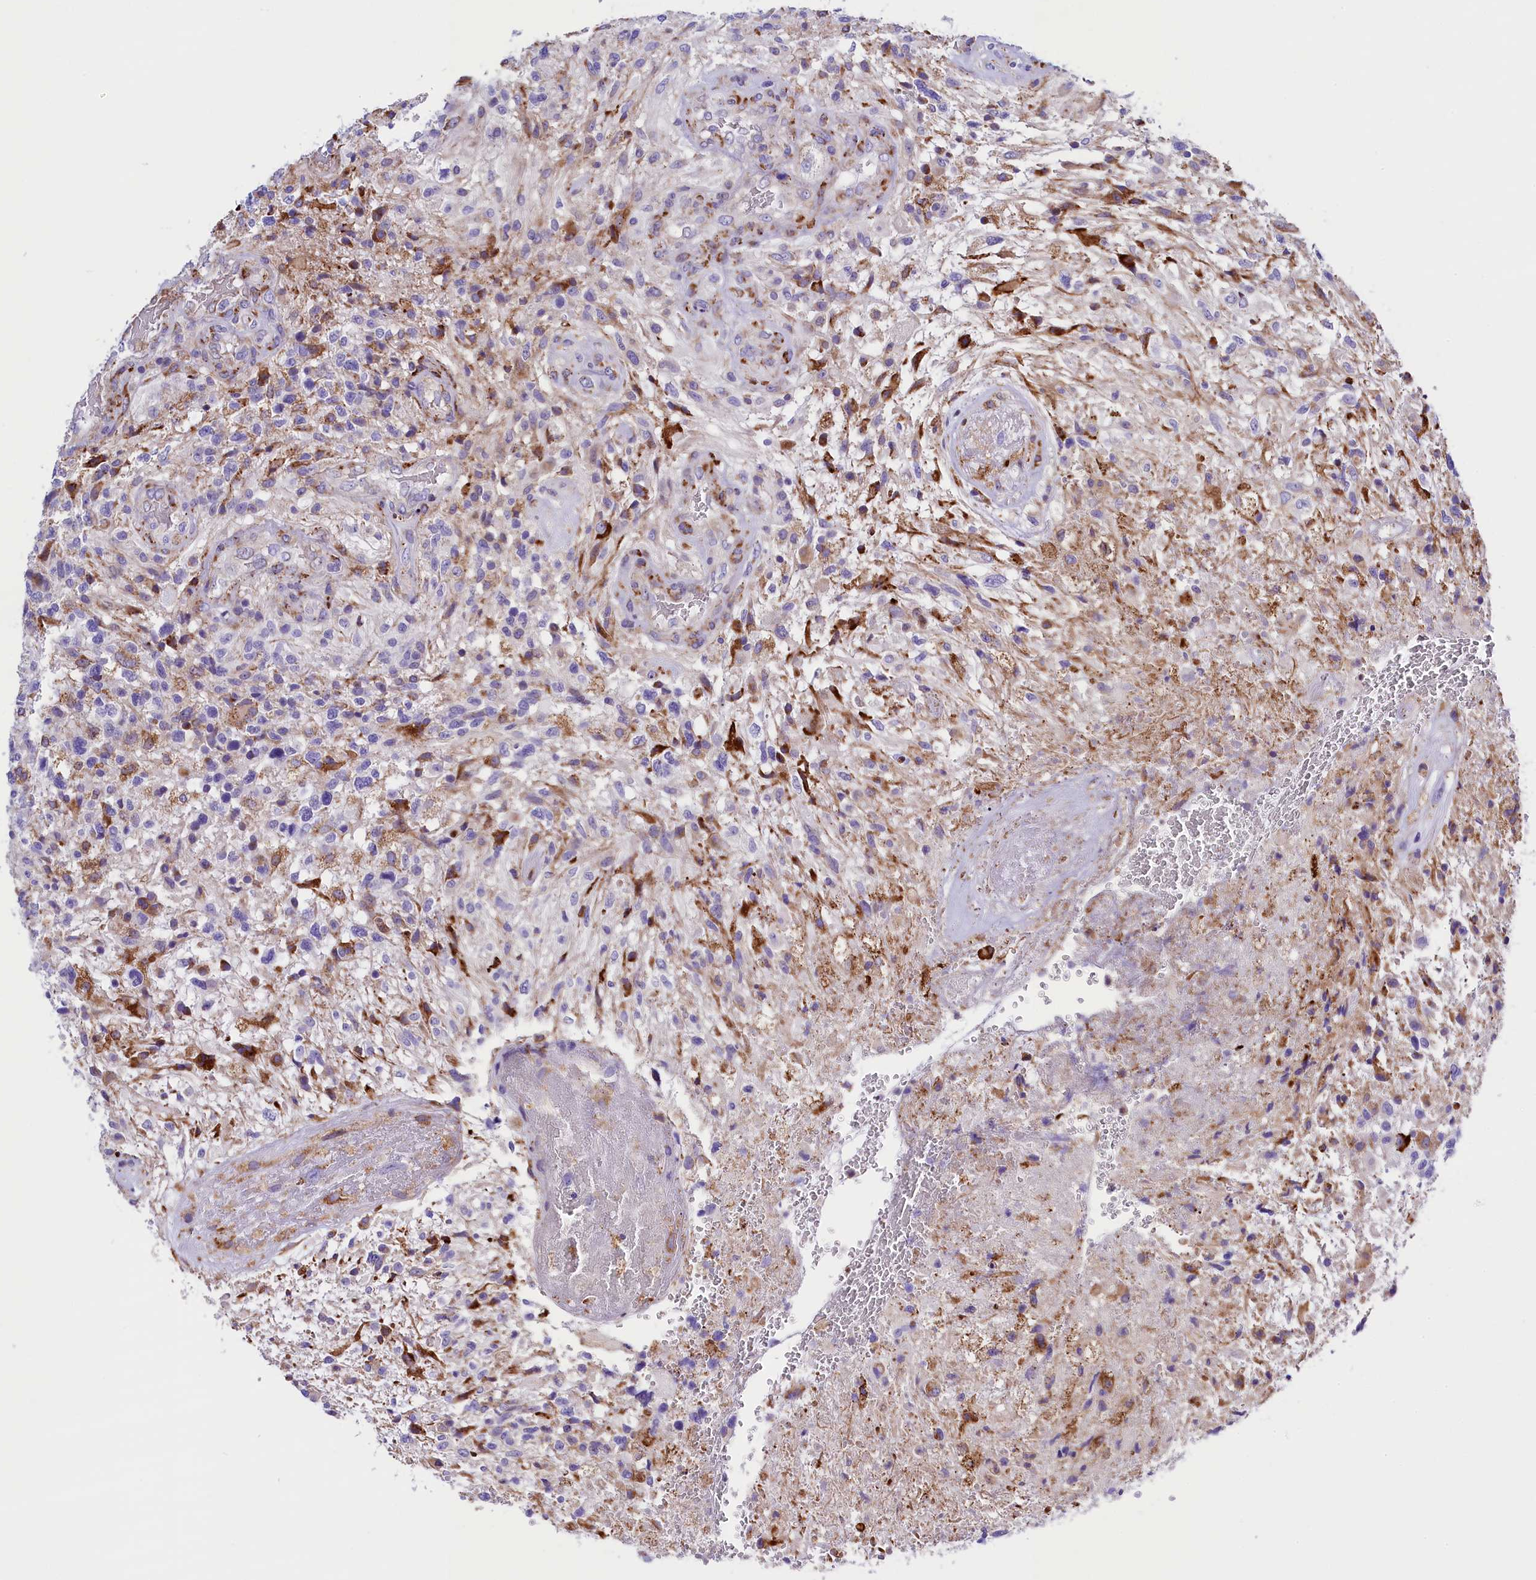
{"staining": {"intensity": "negative", "quantity": "none", "location": "none"}, "tissue": "glioma", "cell_type": "Tumor cells", "image_type": "cancer", "snomed": [{"axis": "morphology", "description": "Glioma, malignant, High grade"}, {"axis": "topography", "description": "Brain"}], "caption": "Glioma was stained to show a protein in brown. There is no significant expression in tumor cells. (Immunohistochemistry, brightfield microscopy, high magnification).", "gene": "CMTR2", "patient": {"sex": "male", "age": 56}}